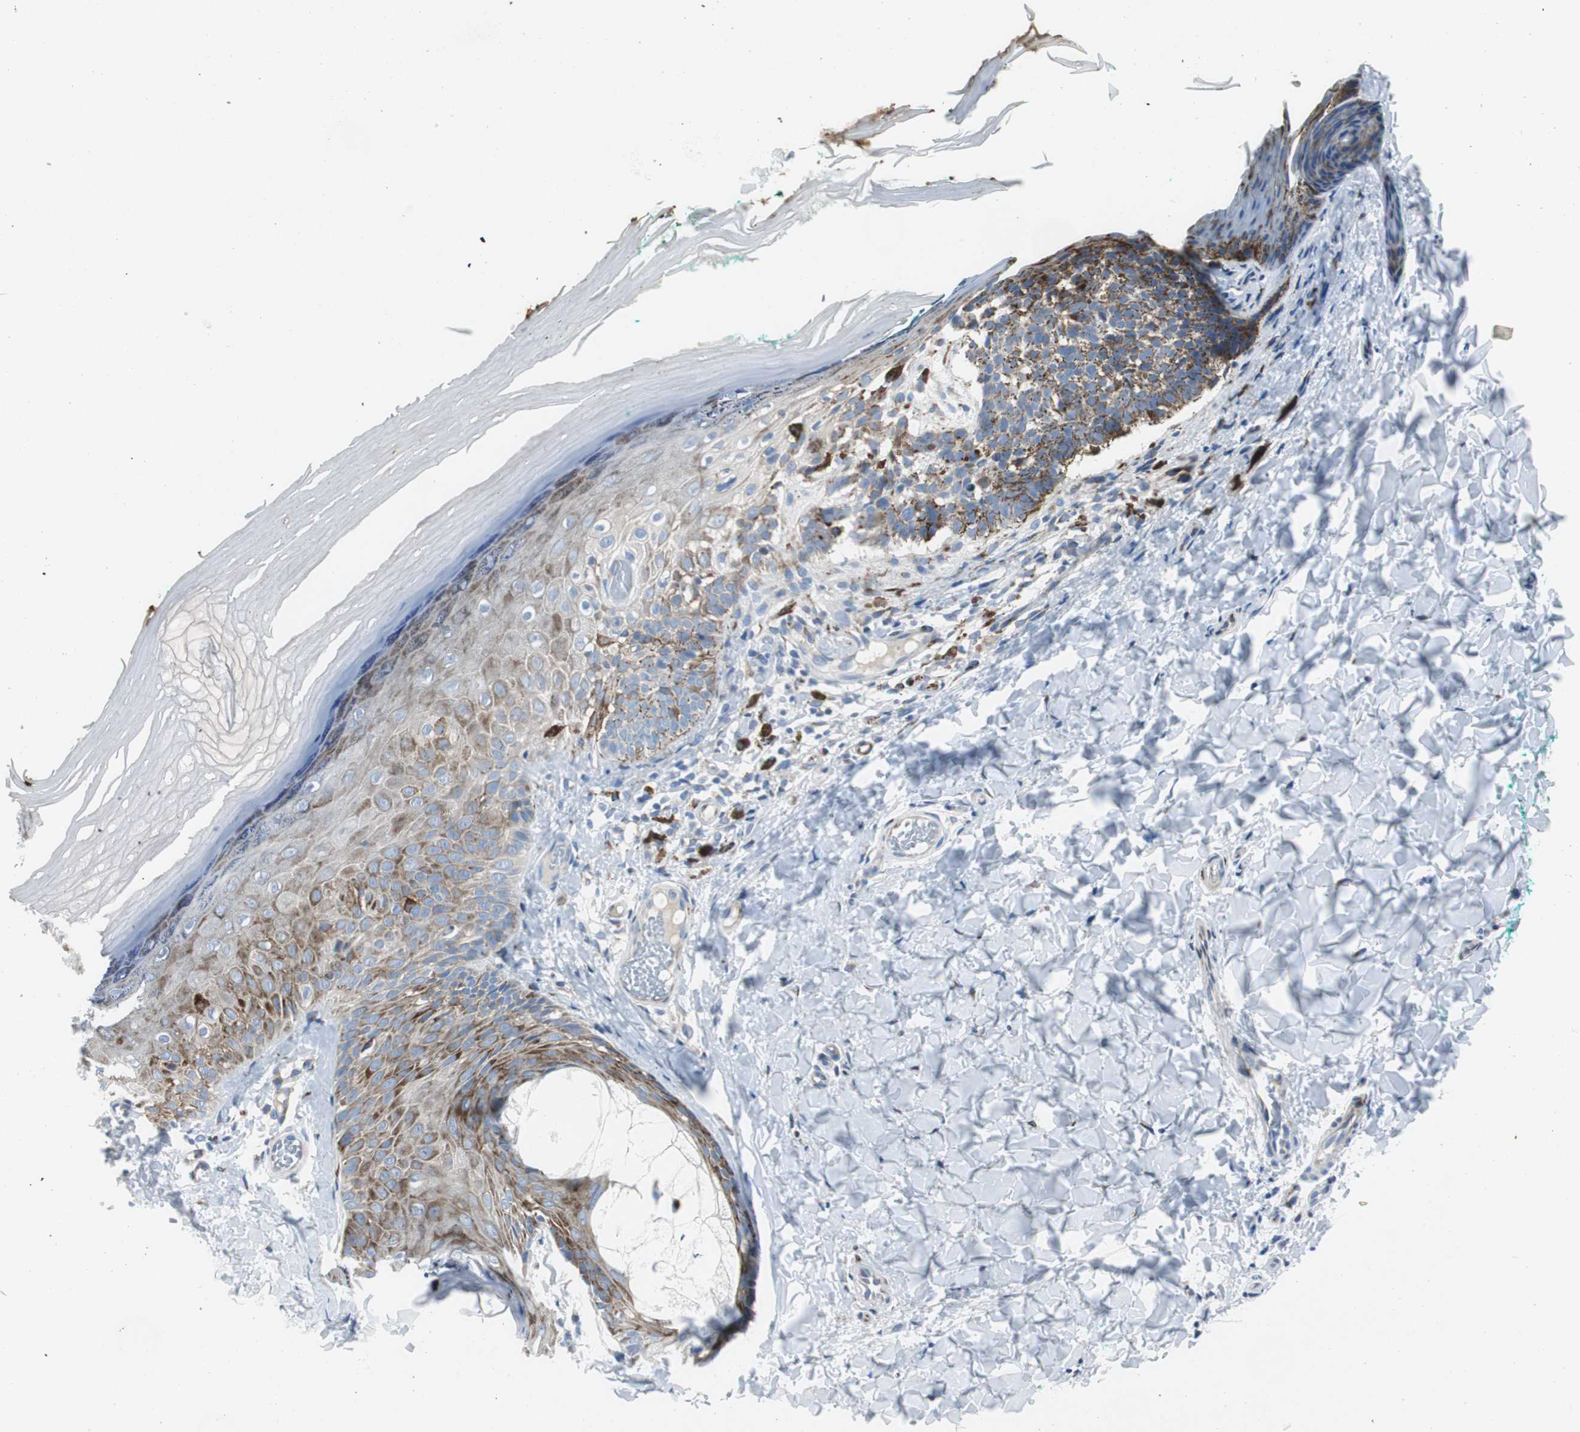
{"staining": {"intensity": "moderate", "quantity": ">75%", "location": "cytoplasmic/membranous"}, "tissue": "skin", "cell_type": "Fibroblasts", "image_type": "normal", "snomed": [{"axis": "morphology", "description": "Normal tissue, NOS"}, {"axis": "topography", "description": "Skin"}], "caption": "This is a histology image of immunohistochemistry (IHC) staining of benign skin, which shows moderate expression in the cytoplasmic/membranous of fibroblasts.", "gene": "BBC3", "patient": {"sex": "male", "age": 26}}